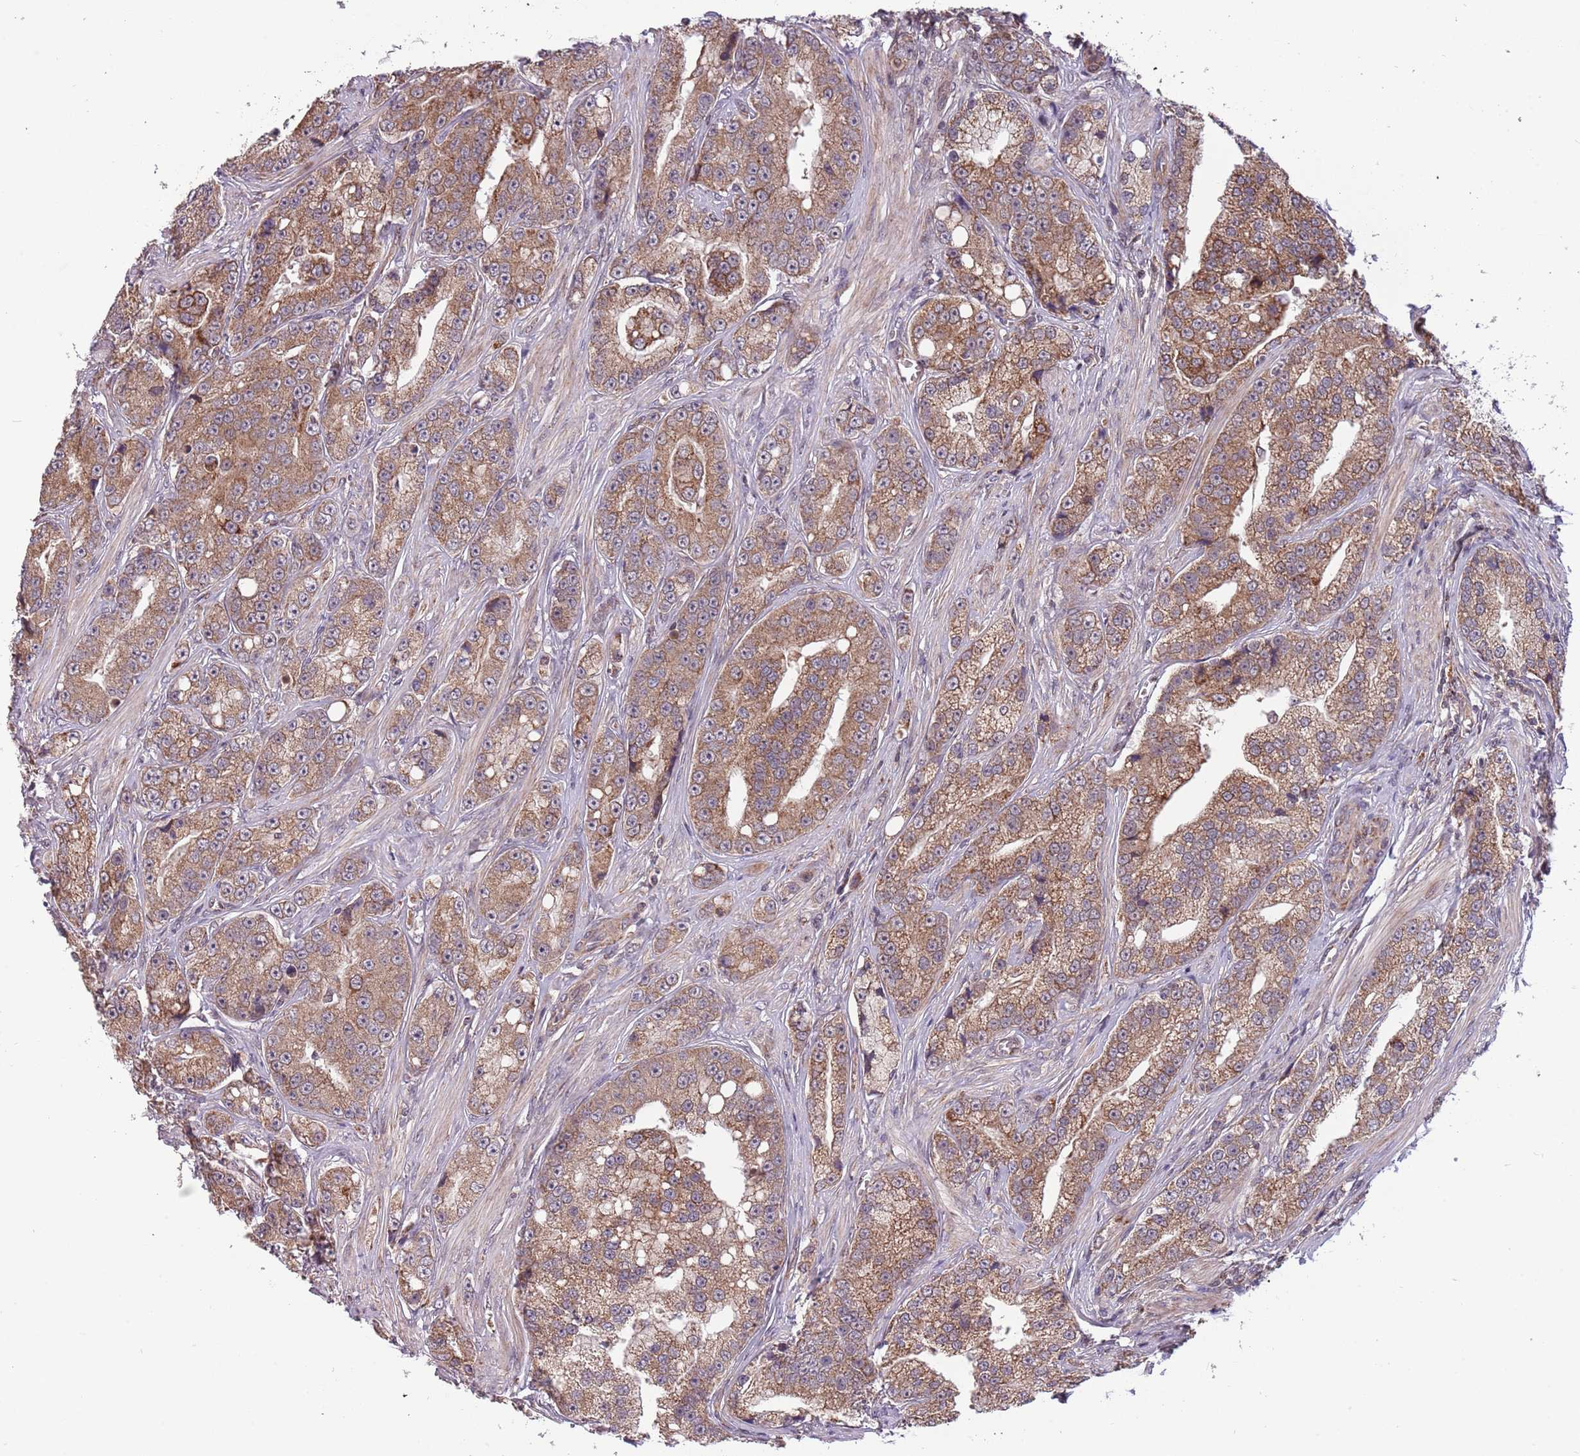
{"staining": {"intensity": "moderate", "quantity": "25%-75%", "location": "cytoplasmic/membranous"}, "tissue": "prostate cancer", "cell_type": "Tumor cells", "image_type": "cancer", "snomed": [{"axis": "morphology", "description": "Adenocarcinoma, High grade"}, {"axis": "topography", "description": "Prostate"}], "caption": "Human prostate cancer stained with a protein marker demonstrates moderate staining in tumor cells.", "gene": "RNF181", "patient": {"sex": "male", "age": 74}}